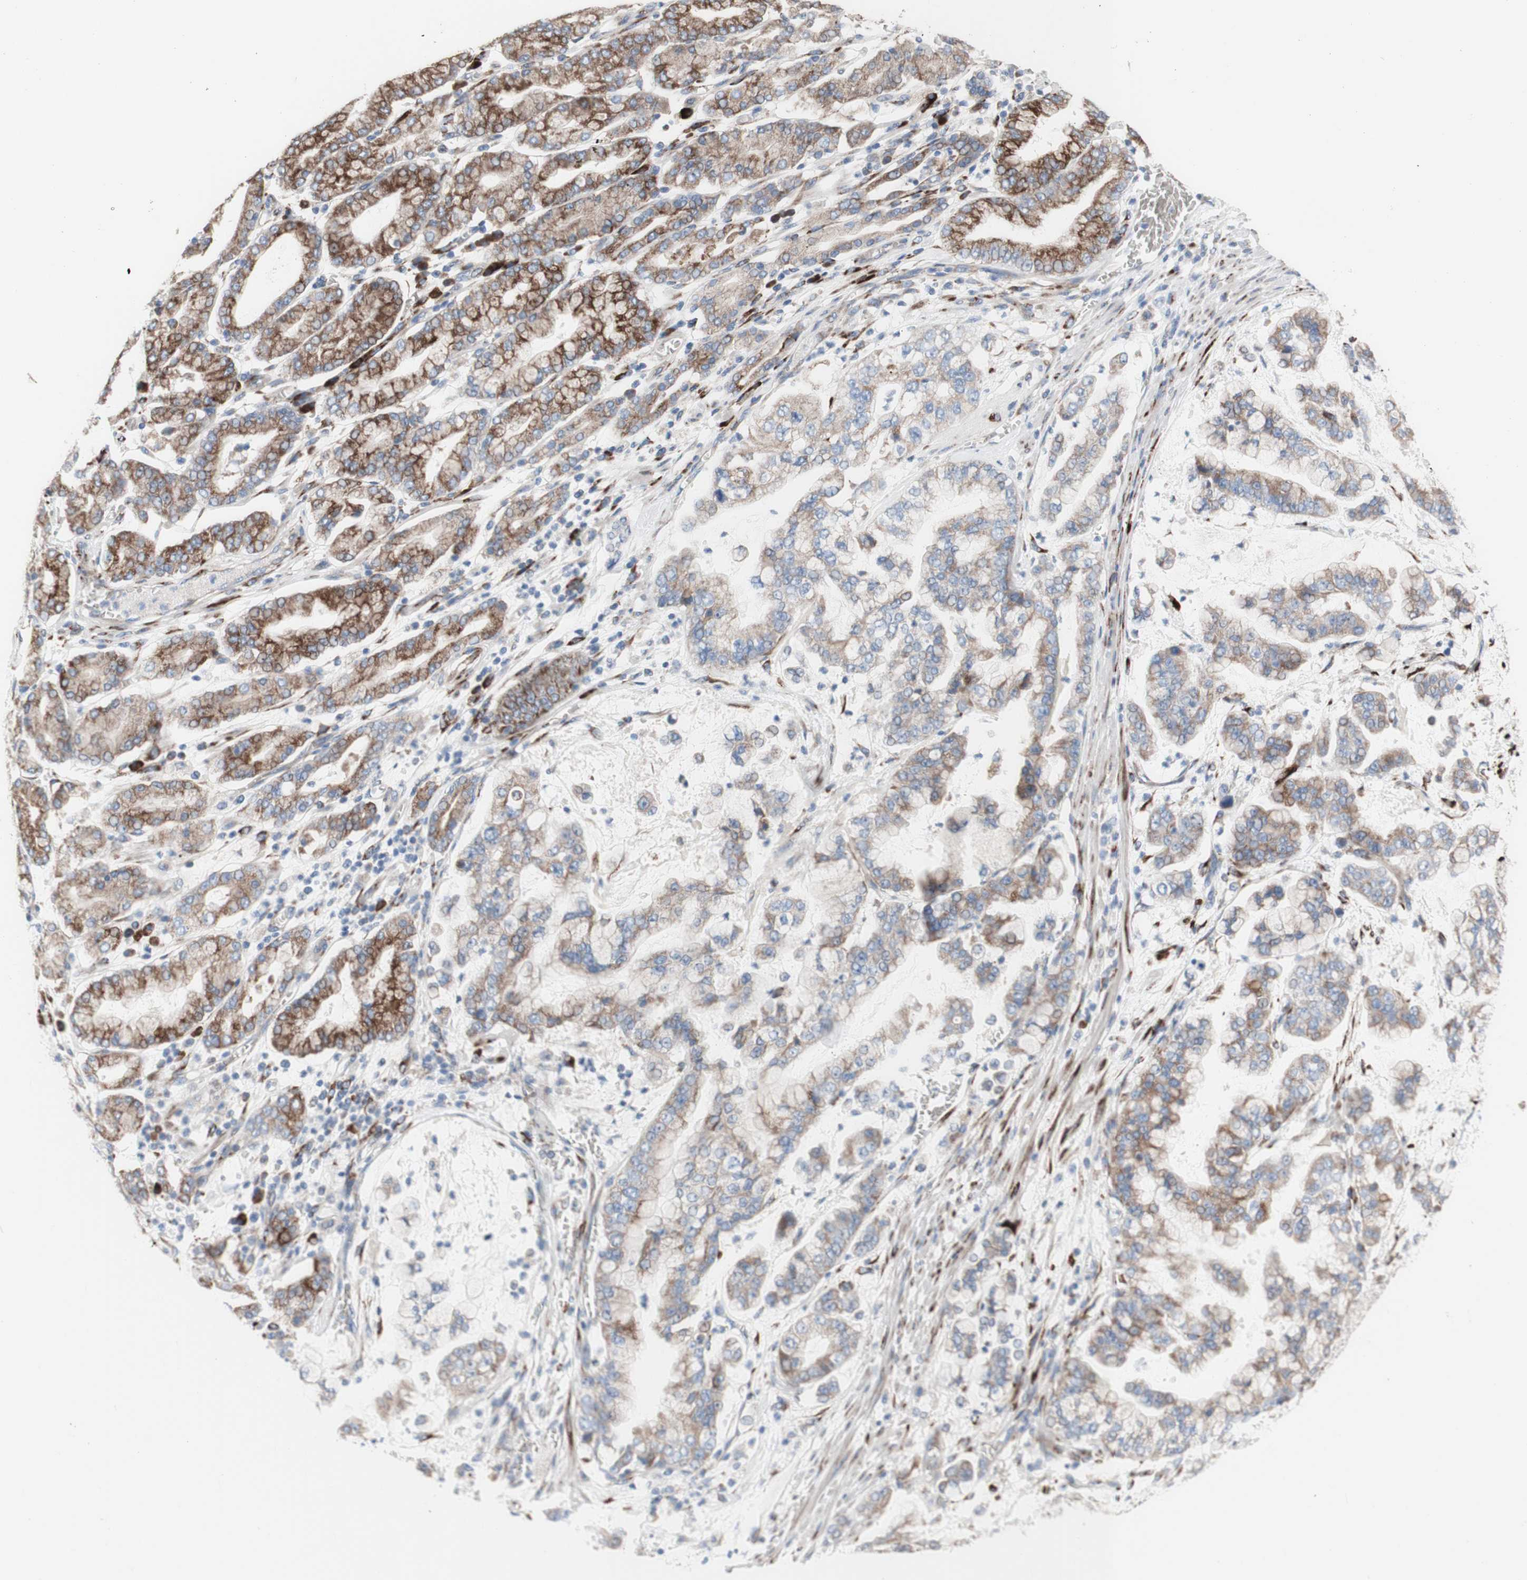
{"staining": {"intensity": "moderate", "quantity": ">75%", "location": "cytoplasmic/membranous"}, "tissue": "stomach cancer", "cell_type": "Tumor cells", "image_type": "cancer", "snomed": [{"axis": "morphology", "description": "Normal tissue, NOS"}, {"axis": "morphology", "description": "Adenocarcinoma, NOS"}, {"axis": "topography", "description": "Stomach, upper"}, {"axis": "topography", "description": "Stomach"}], "caption": "Moderate cytoplasmic/membranous expression is appreciated in approximately >75% of tumor cells in stomach adenocarcinoma.", "gene": "AGPAT5", "patient": {"sex": "male", "age": 76}}